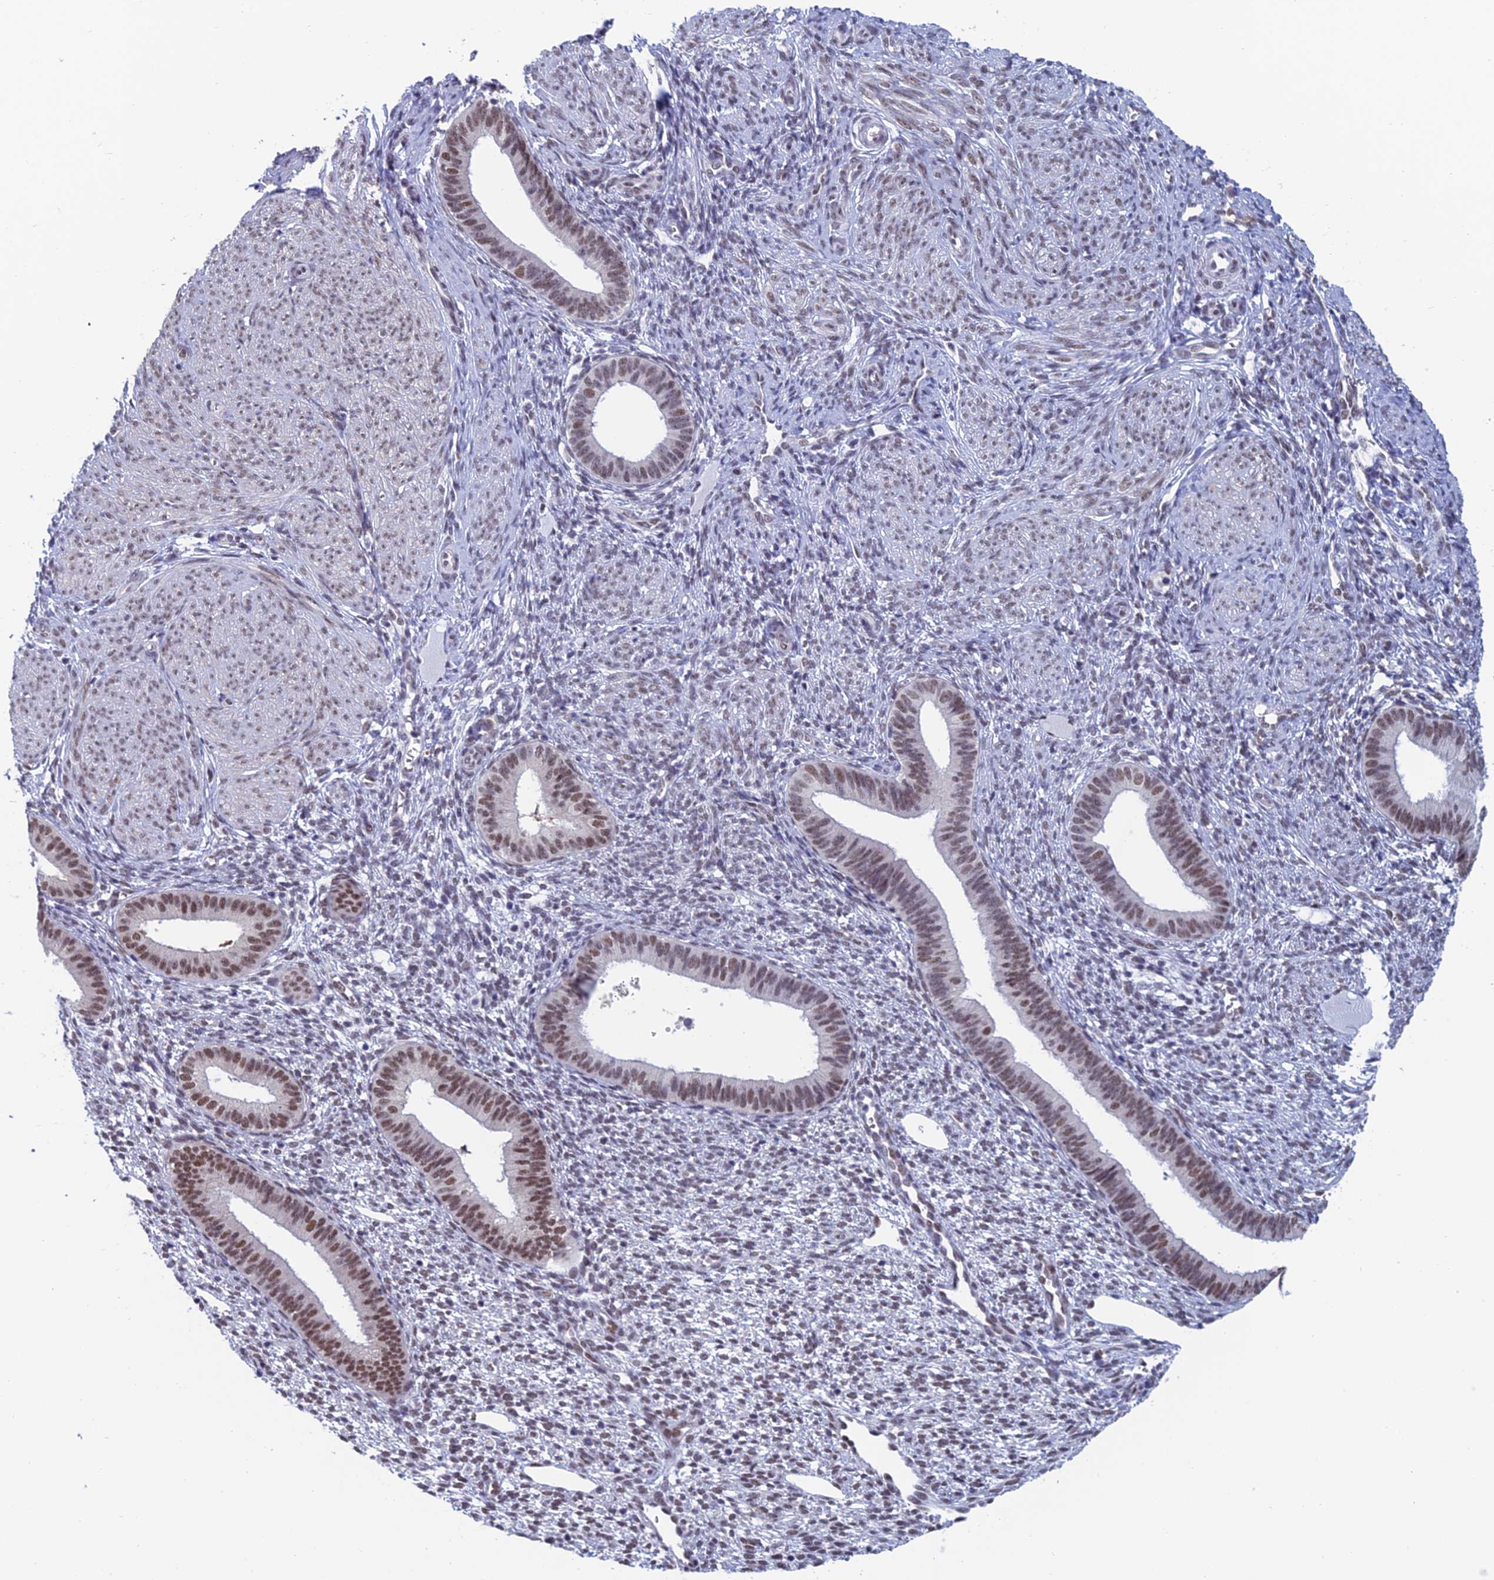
{"staining": {"intensity": "moderate", "quantity": "<25%", "location": "nuclear"}, "tissue": "endometrium", "cell_type": "Cells in endometrial stroma", "image_type": "normal", "snomed": [{"axis": "morphology", "description": "Normal tissue, NOS"}, {"axis": "topography", "description": "Endometrium"}], "caption": "DAB immunohistochemical staining of benign human endometrium exhibits moderate nuclear protein staining in about <25% of cells in endometrial stroma. The protein of interest is shown in brown color, while the nuclei are stained blue.", "gene": "NABP2", "patient": {"sex": "female", "age": 46}}